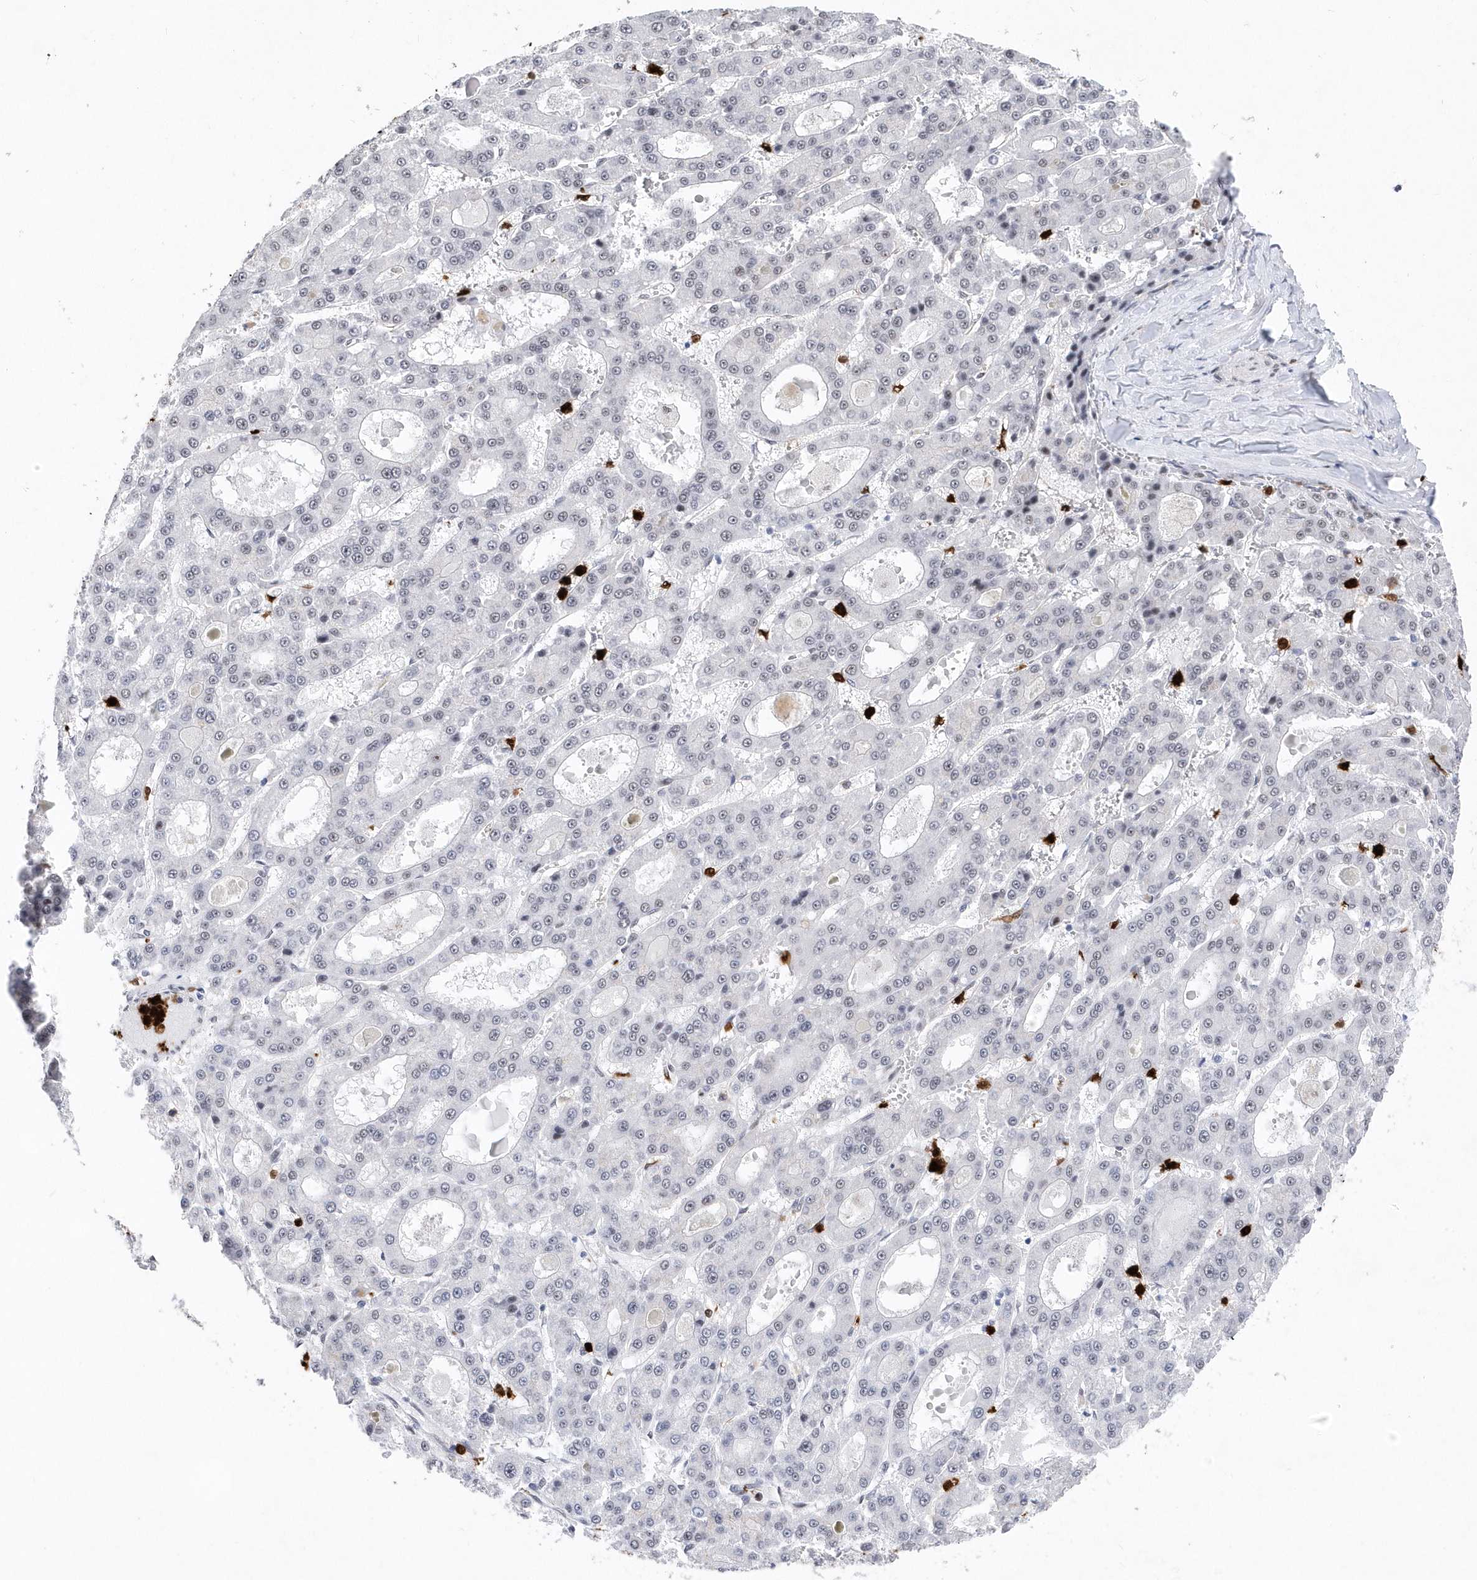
{"staining": {"intensity": "negative", "quantity": "none", "location": "none"}, "tissue": "liver cancer", "cell_type": "Tumor cells", "image_type": "cancer", "snomed": [{"axis": "morphology", "description": "Carcinoma, Hepatocellular, NOS"}, {"axis": "topography", "description": "Liver"}], "caption": "Immunohistochemistry (IHC) photomicrograph of neoplastic tissue: liver cancer stained with DAB demonstrates no significant protein positivity in tumor cells. (Brightfield microscopy of DAB immunohistochemistry (IHC) at high magnification).", "gene": "RPP30", "patient": {"sex": "male", "age": 70}}